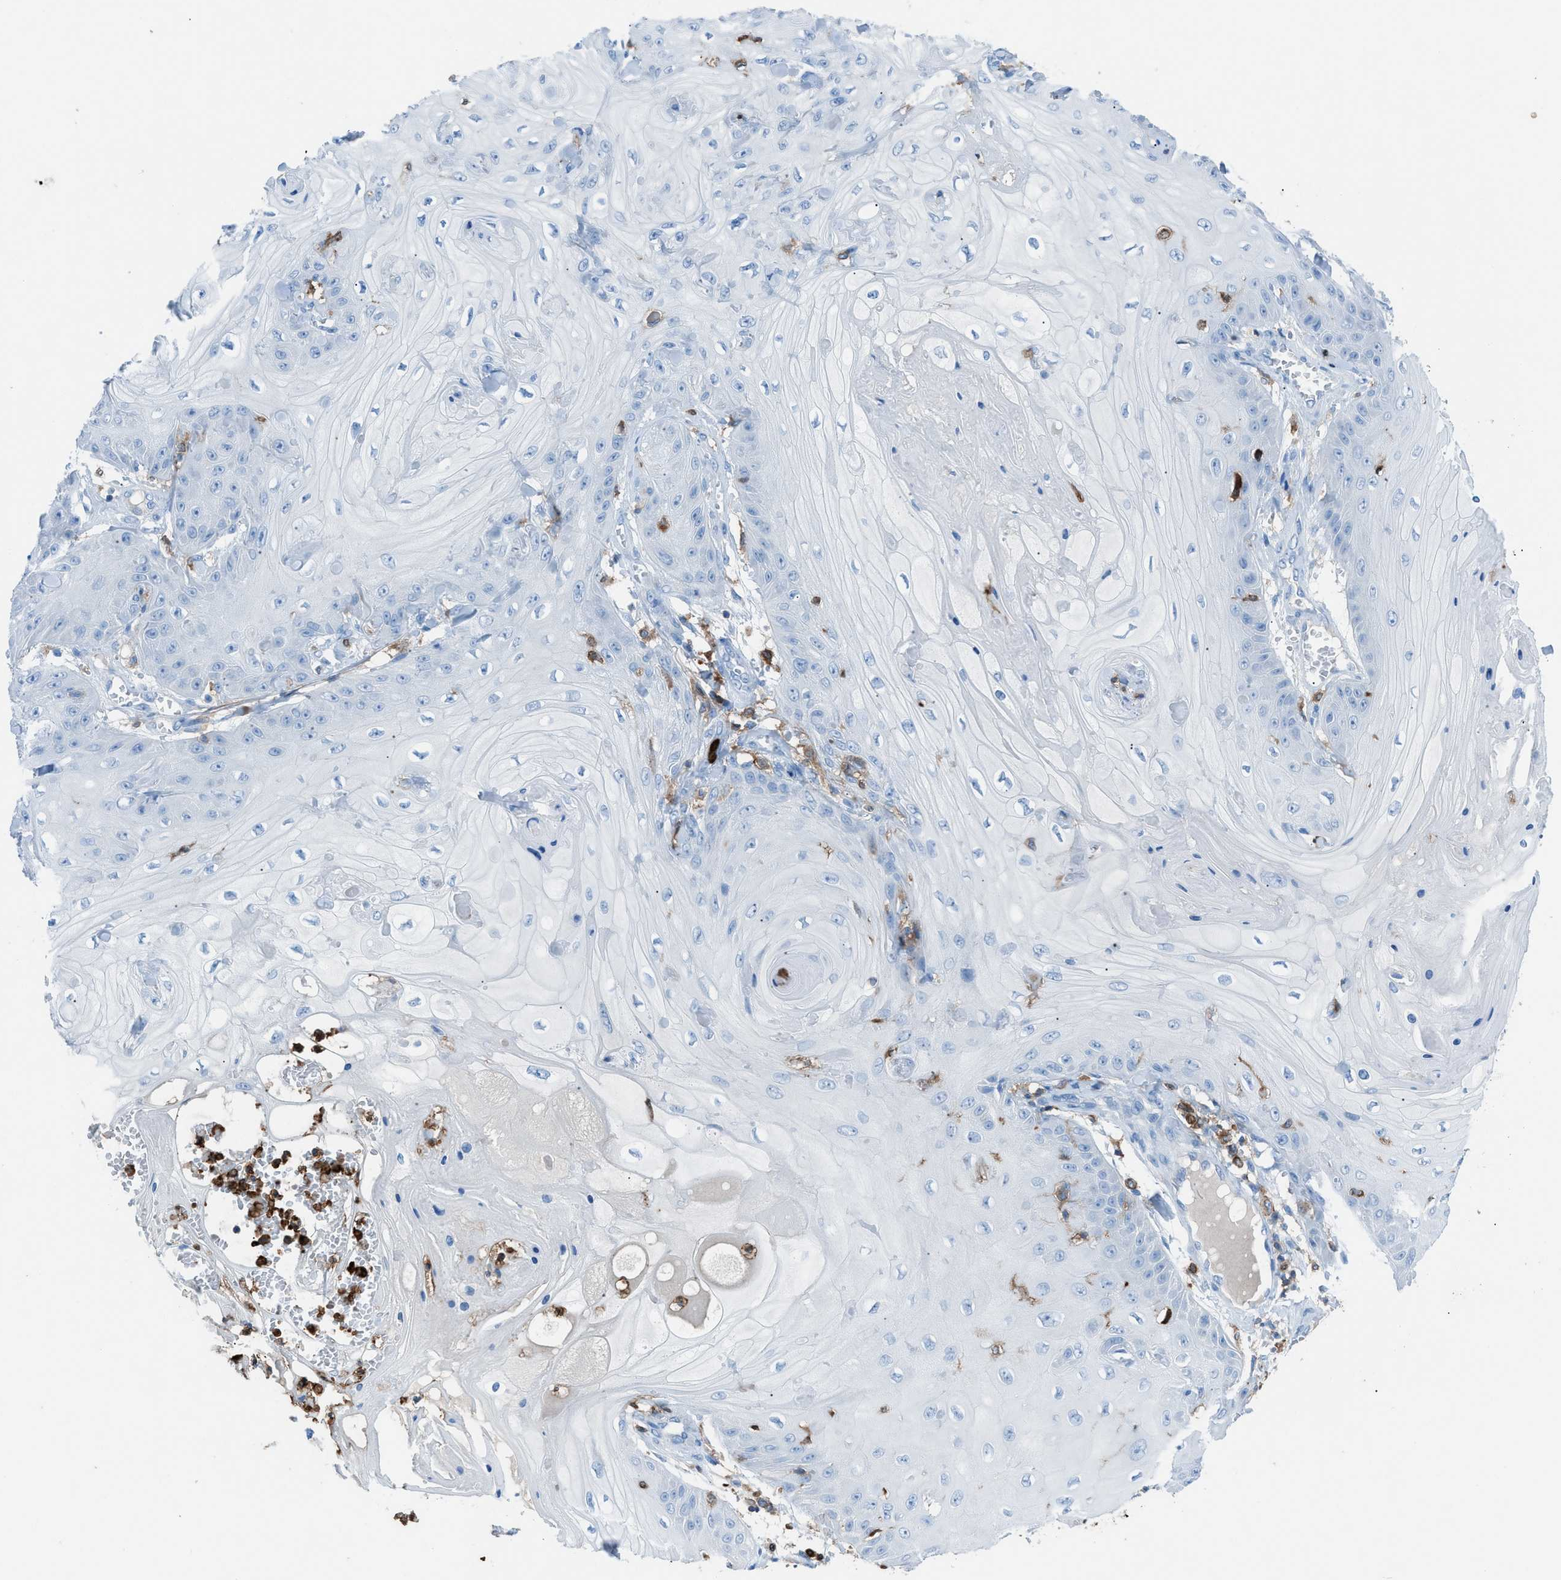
{"staining": {"intensity": "negative", "quantity": "none", "location": "none"}, "tissue": "skin cancer", "cell_type": "Tumor cells", "image_type": "cancer", "snomed": [{"axis": "morphology", "description": "Squamous cell carcinoma, NOS"}, {"axis": "topography", "description": "Skin"}], "caption": "Human skin squamous cell carcinoma stained for a protein using immunohistochemistry (IHC) exhibits no positivity in tumor cells.", "gene": "ITGB2", "patient": {"sex": "male", "age": 74}}